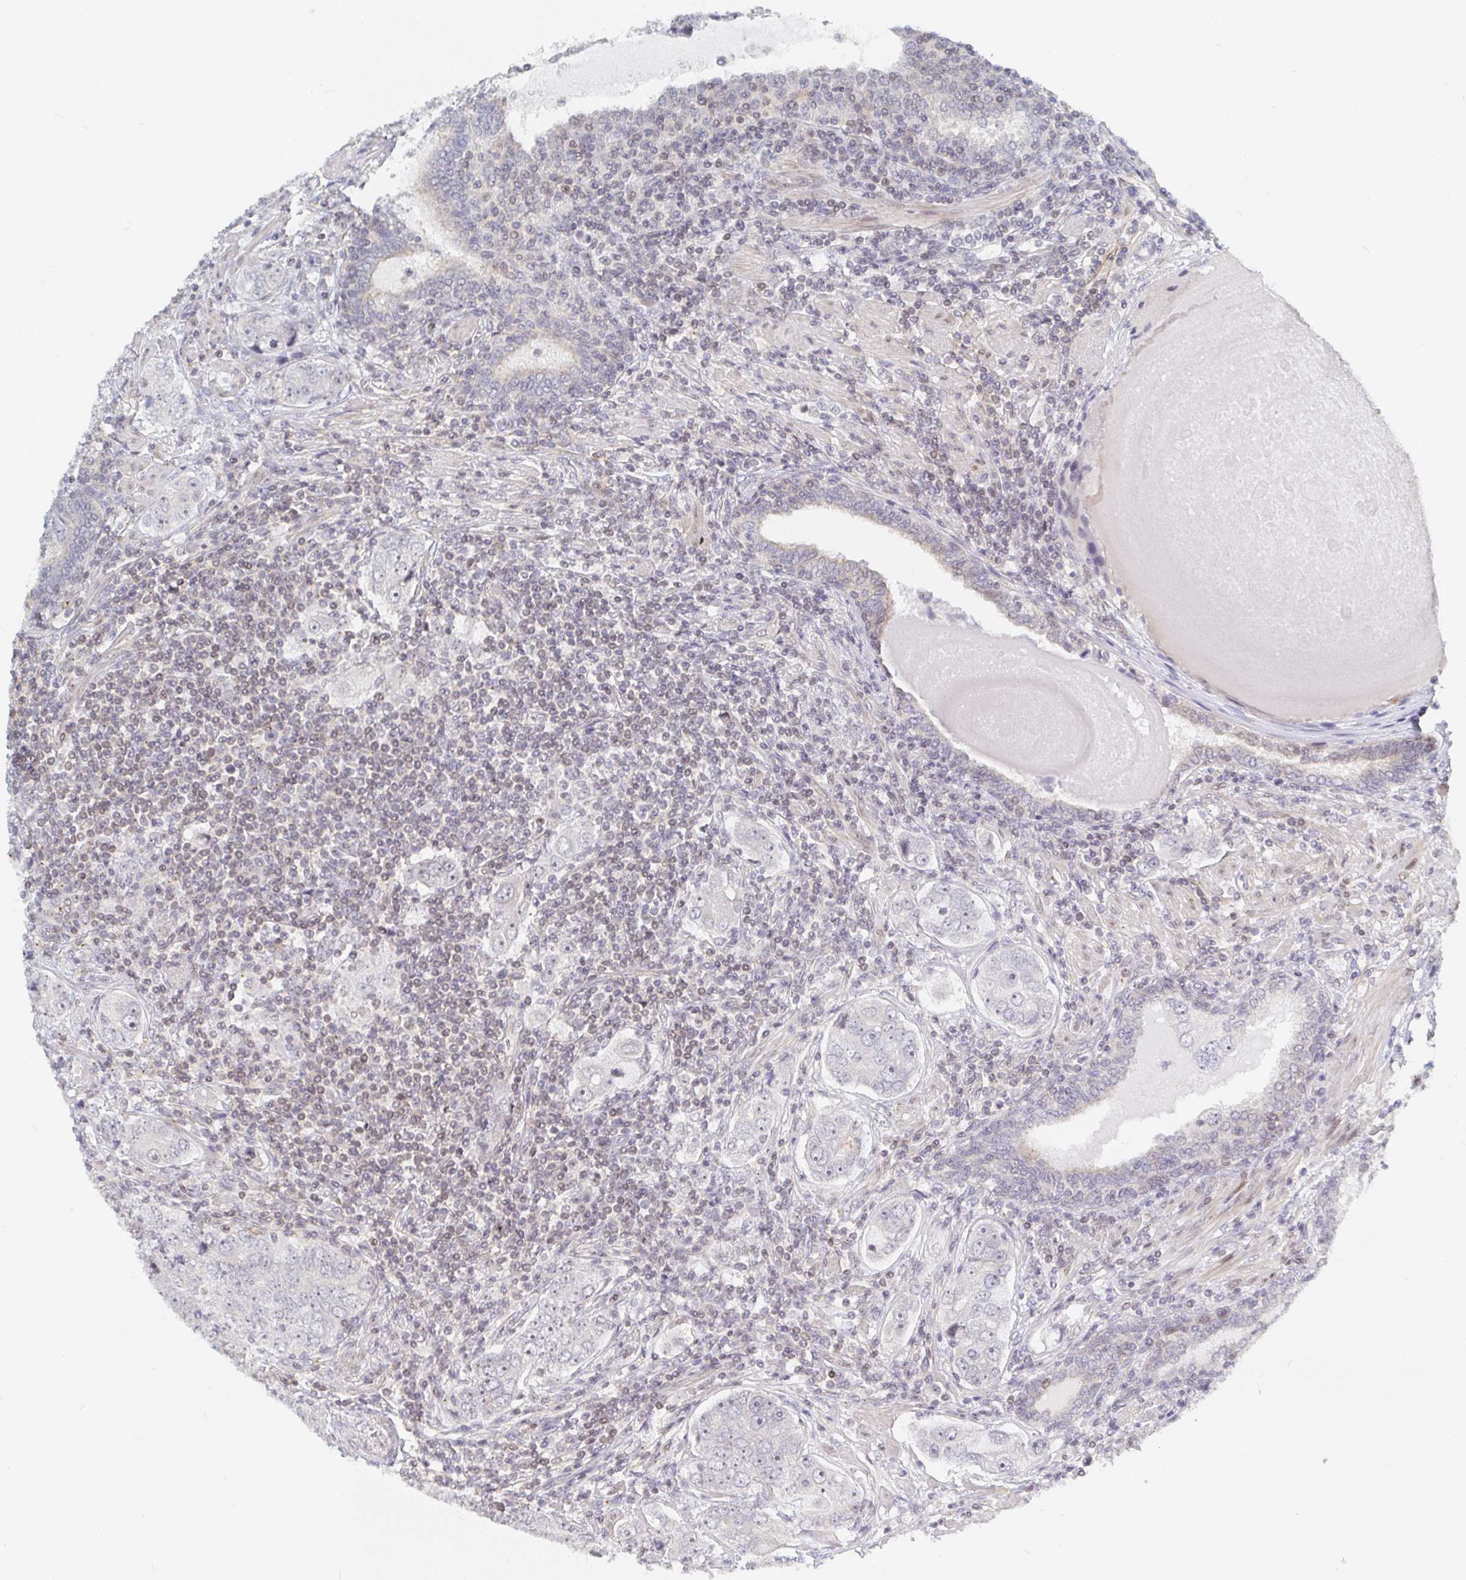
{"staining": {"intensity": "negative", "quantity": "none", "location": "none"}, "tissue": "prostate cancer", "cell_type": "Tumor cells", "image_type": "cancer", "snomed": [{"axis": "morphology", "description": "Adenocarcinoma, High grade"}, {"axis": "topography", "description": "Prostate"}], "caption": "Tumor cells show no significant protein staining in prostate adenocarcinoma (high-grade).", "gene": "CHD2", "patient": {"sex": "male", "age": 60}}